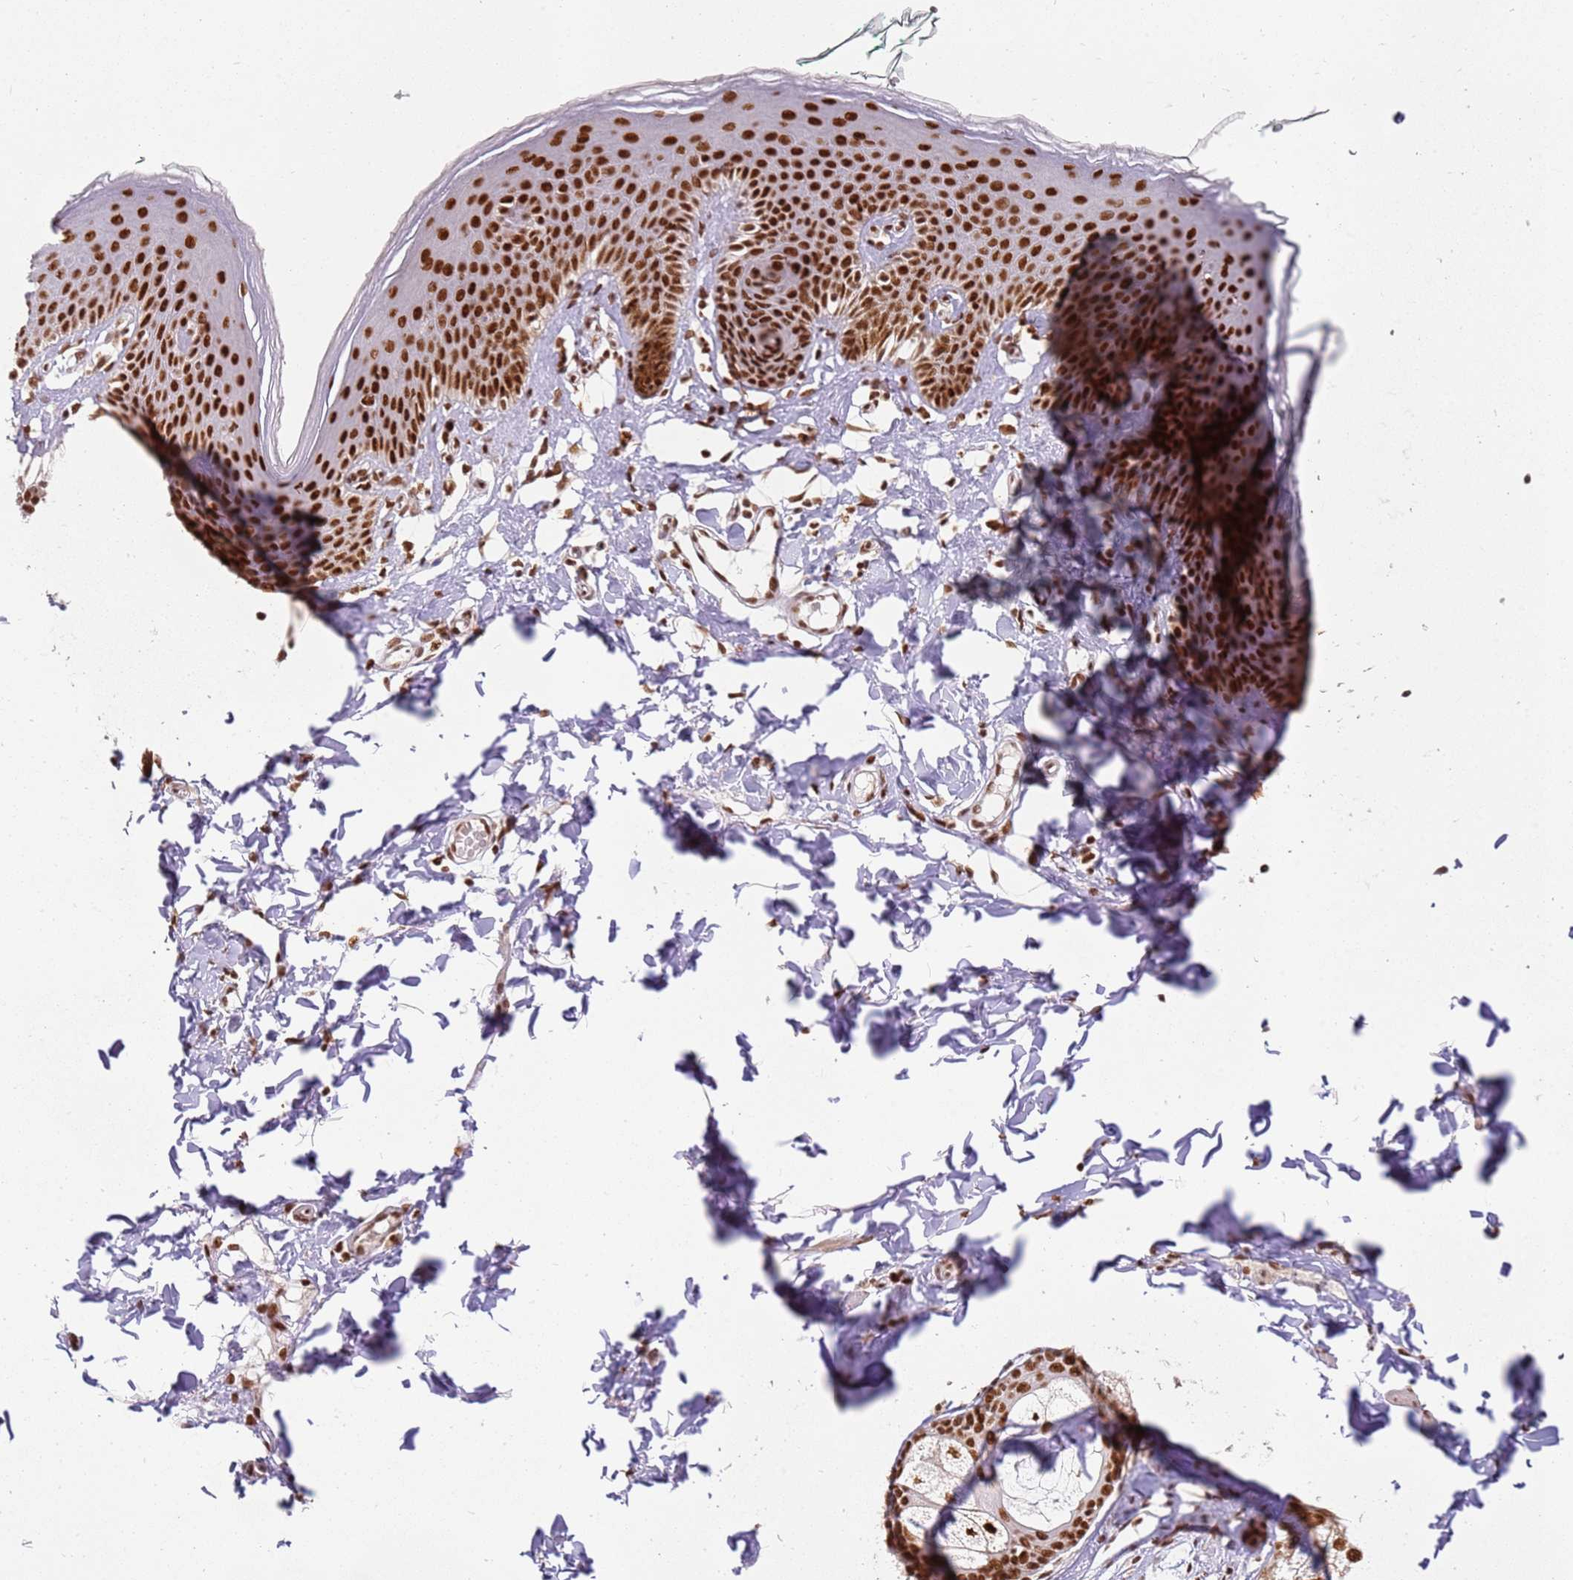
{"staining": {"intensity": "strong", "quantity": ">75%", "location": "nuclear"}, "tissue": "skin", "cell_type": "Epidermal cells", "image_type": "normal", "snomed": [{"axis": "morphology", "description": "Normal tissue, NOS"}, {"axis": "topography", "description": "Vulva"}], "caption": "About >75% of epidermal cells in unremarkable skin exhibit strong nuclear protein expression as visualized by brown immunohistochemical staining.", "gene": "TENT4A", "patient": {"sex": "female", "age": 66}}